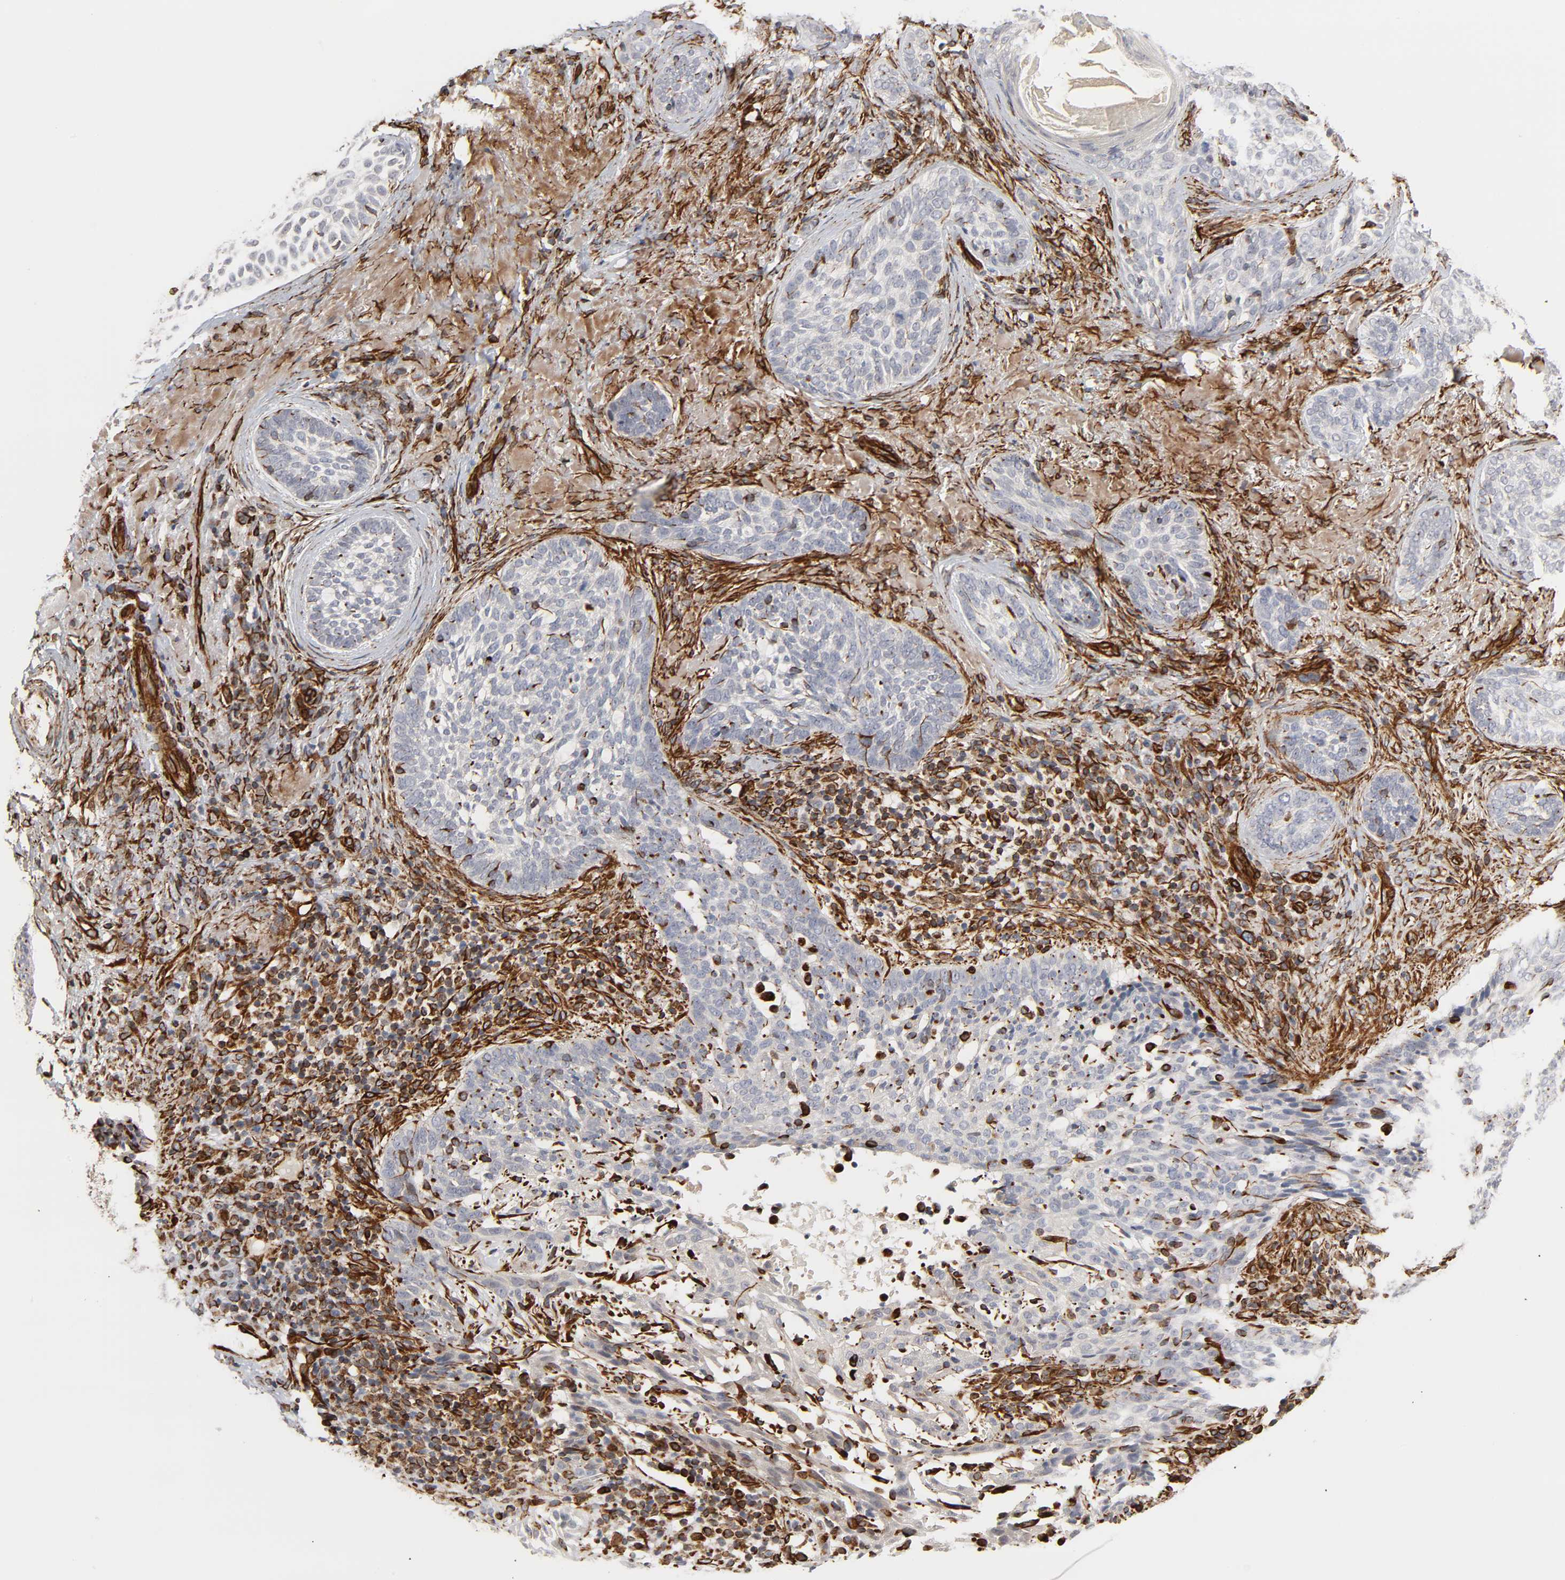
{"staining": {"intensity": "weak", "quantity": "<25%", "location": "cytoplasmic/membranous"}, "tissue": "skin cancer", "cell_type": "Tumor cells", "image_type": "cancer", "snomed": [{"axis": "morphology", "description": "Basal cell carcinoma"}, {"axis": "topography", "description": "Skin"}], "caption": "High magnification brightfield microscopy of skin cancer (basal cell carcinoma) stained with DAB (brown) and counterstained with hematoxylin (blue): tumor cells show no significant staining. Brightfield microscopy of IHC stained with DAB (3,3'-diaminobenzidine) (brown) and hematoxylin (blue), captured at high magnification.", "gene": "FAM118A", "patient": {"sex": "male", "age": 91}}